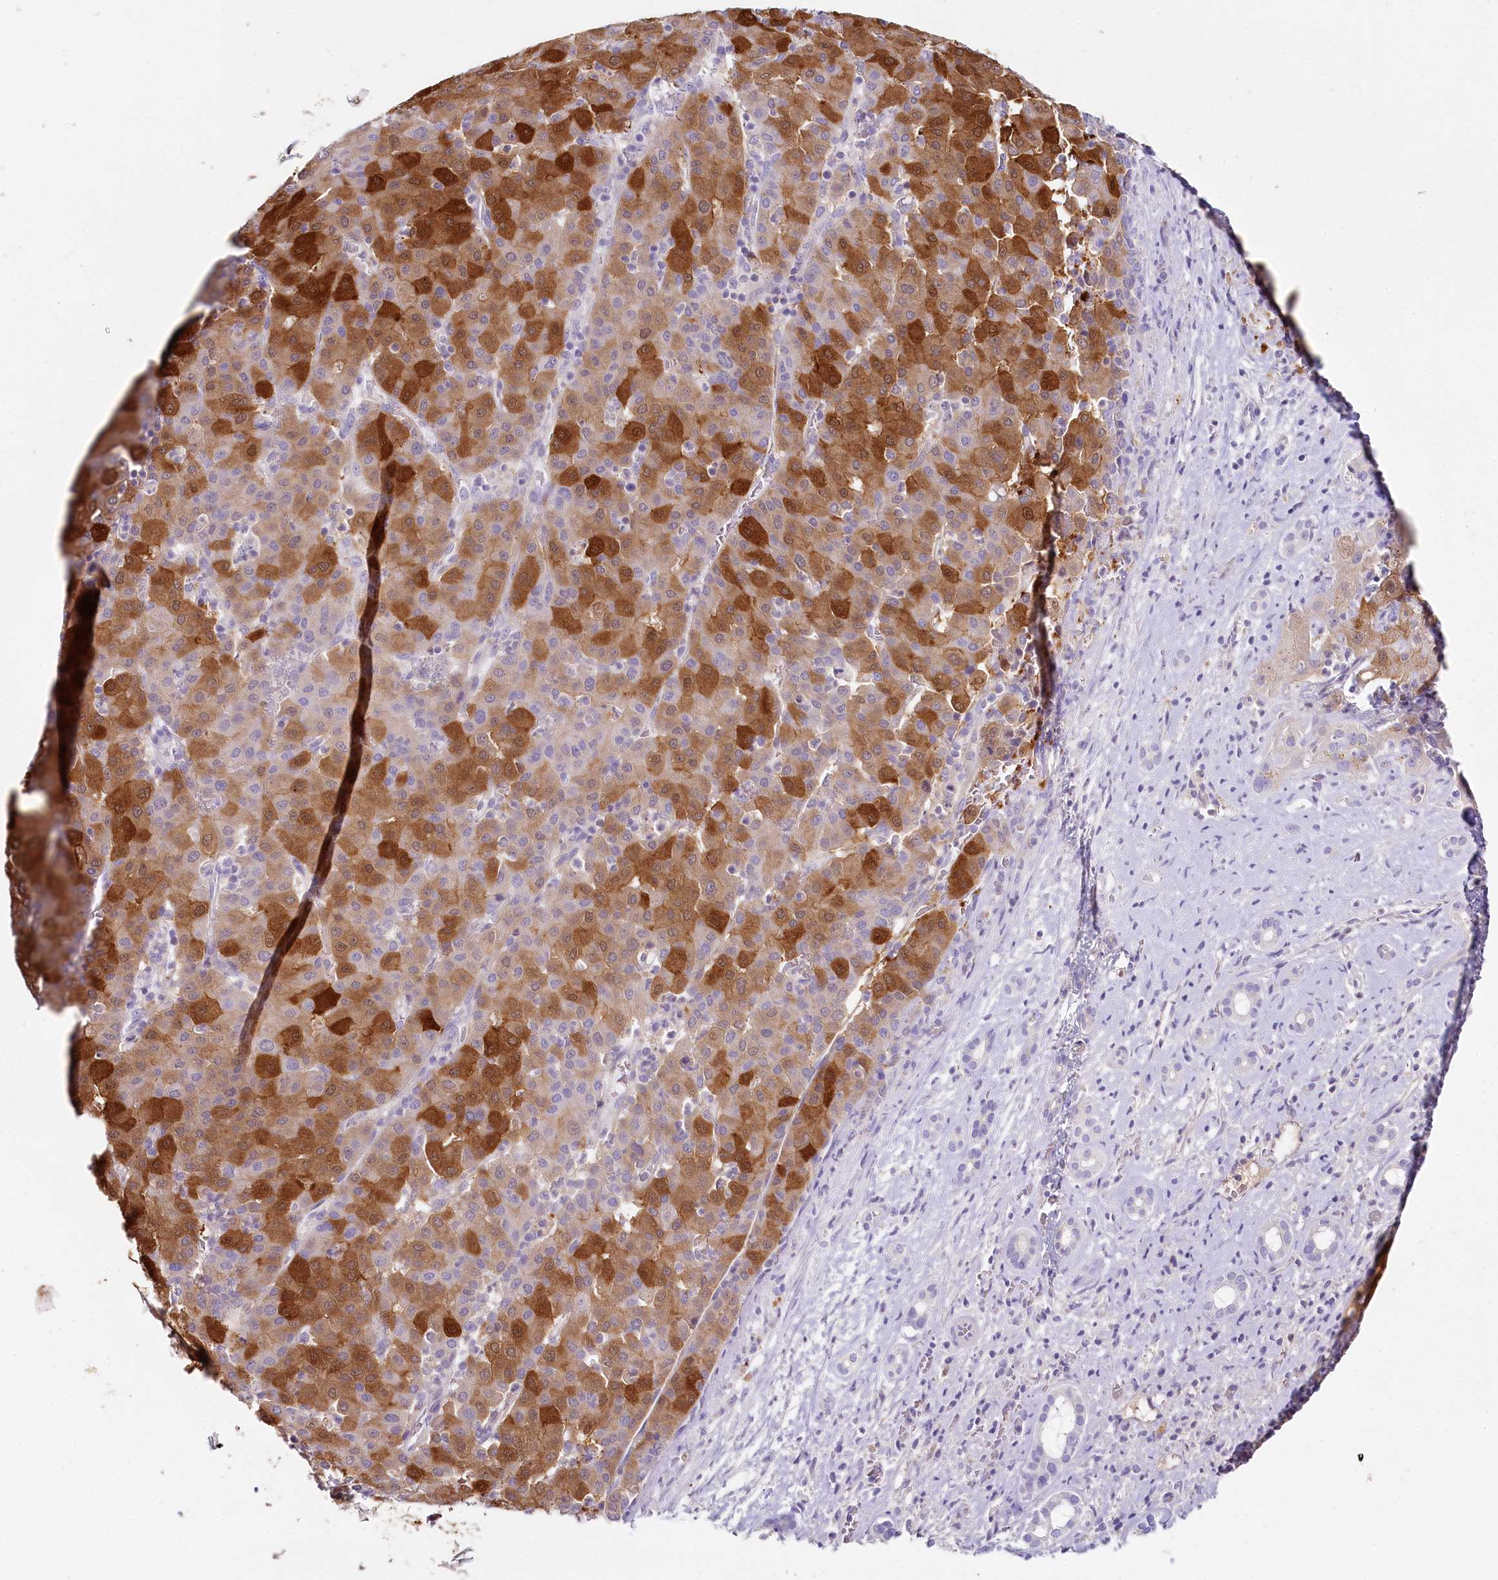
{"staining": {"intensity": "strong", "quantity": "25%-75%", "location": "cytoplasmic/membranous,nuclear"}, "tissue": "liver cancer", "cell_type": "Tumor cells", "image_type": "cancer", "snomed": [{"axis": "morphology", "description": "Carcinoma, Hepatocellular, NOS"}, {"axis": "topography", "description": "Liver"}], "caption": "High-magnification brightfield microscopy of hepatocellular carcinoma (liver) stained with DAB (brown) and counterstained with hematoxylin (blue). tumor cells exhibit strong cytoplasmic/membranous and nuclear expression is appreciated in about25%-75% of cells.", "gene": "HPD", "patient": {"sex": "male", "age": 65}}